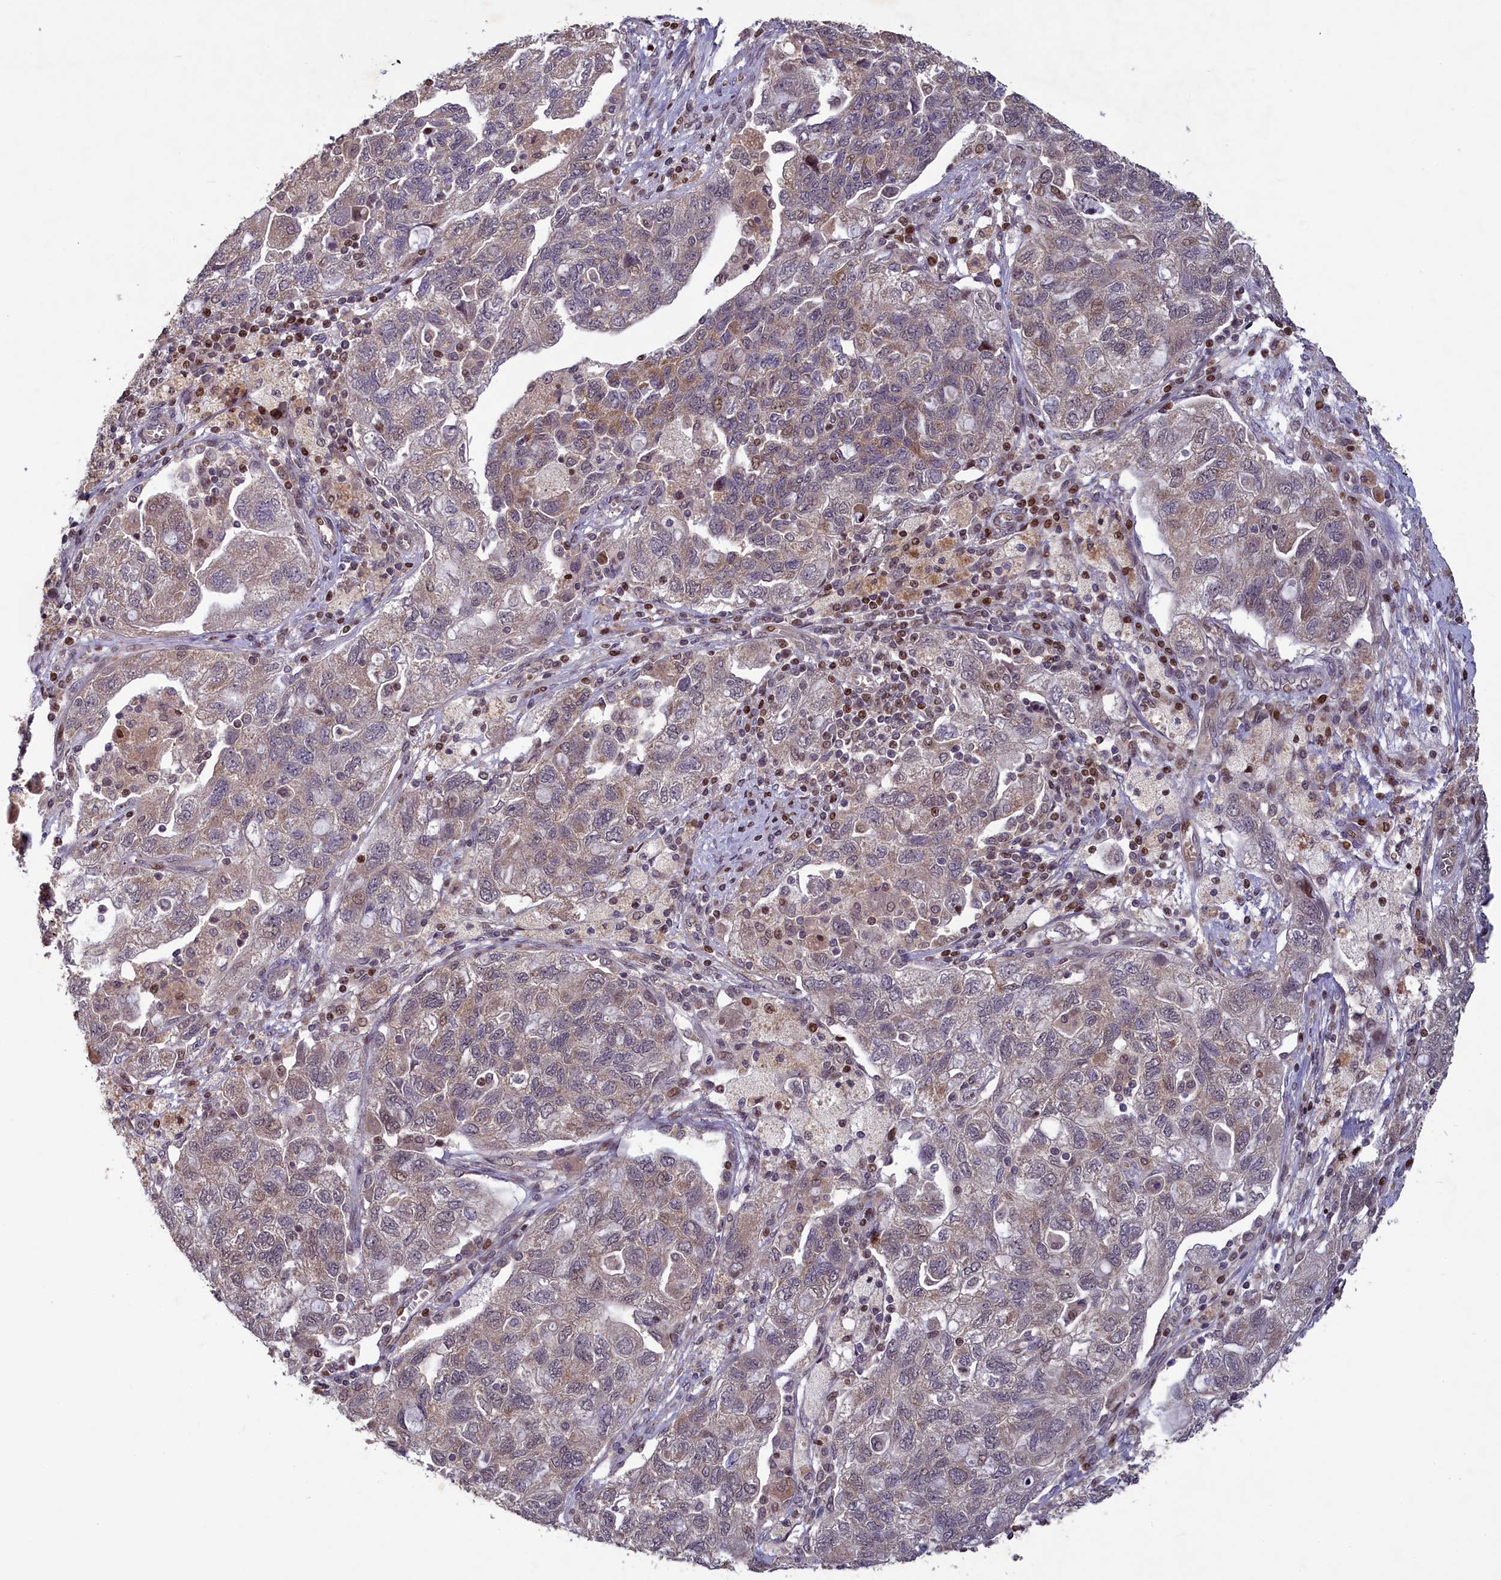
{"staining": {"intensity": "weak", "quantity": "<25%", "location": "cytoplasmic/membranous"}, "tissue": "ovarian cancer", "cell_type": "Tumor cells", "image_type": "cancer", "snomed": [{"axis": "morphology", "description": "Carcinoma, NOS"}, {"axis": "morphology", "description": "Cystadenocarcinoma, serous, NOS"}, {"axis": "topography", "description": "Ovary"}], "caption": "Carcinoma (ovarian) stained for a protein using immunohistochemistry exhibits no expression tumor cells.", "gene": "NUBP1", "patient": {"sex": "female", "age": 69}}